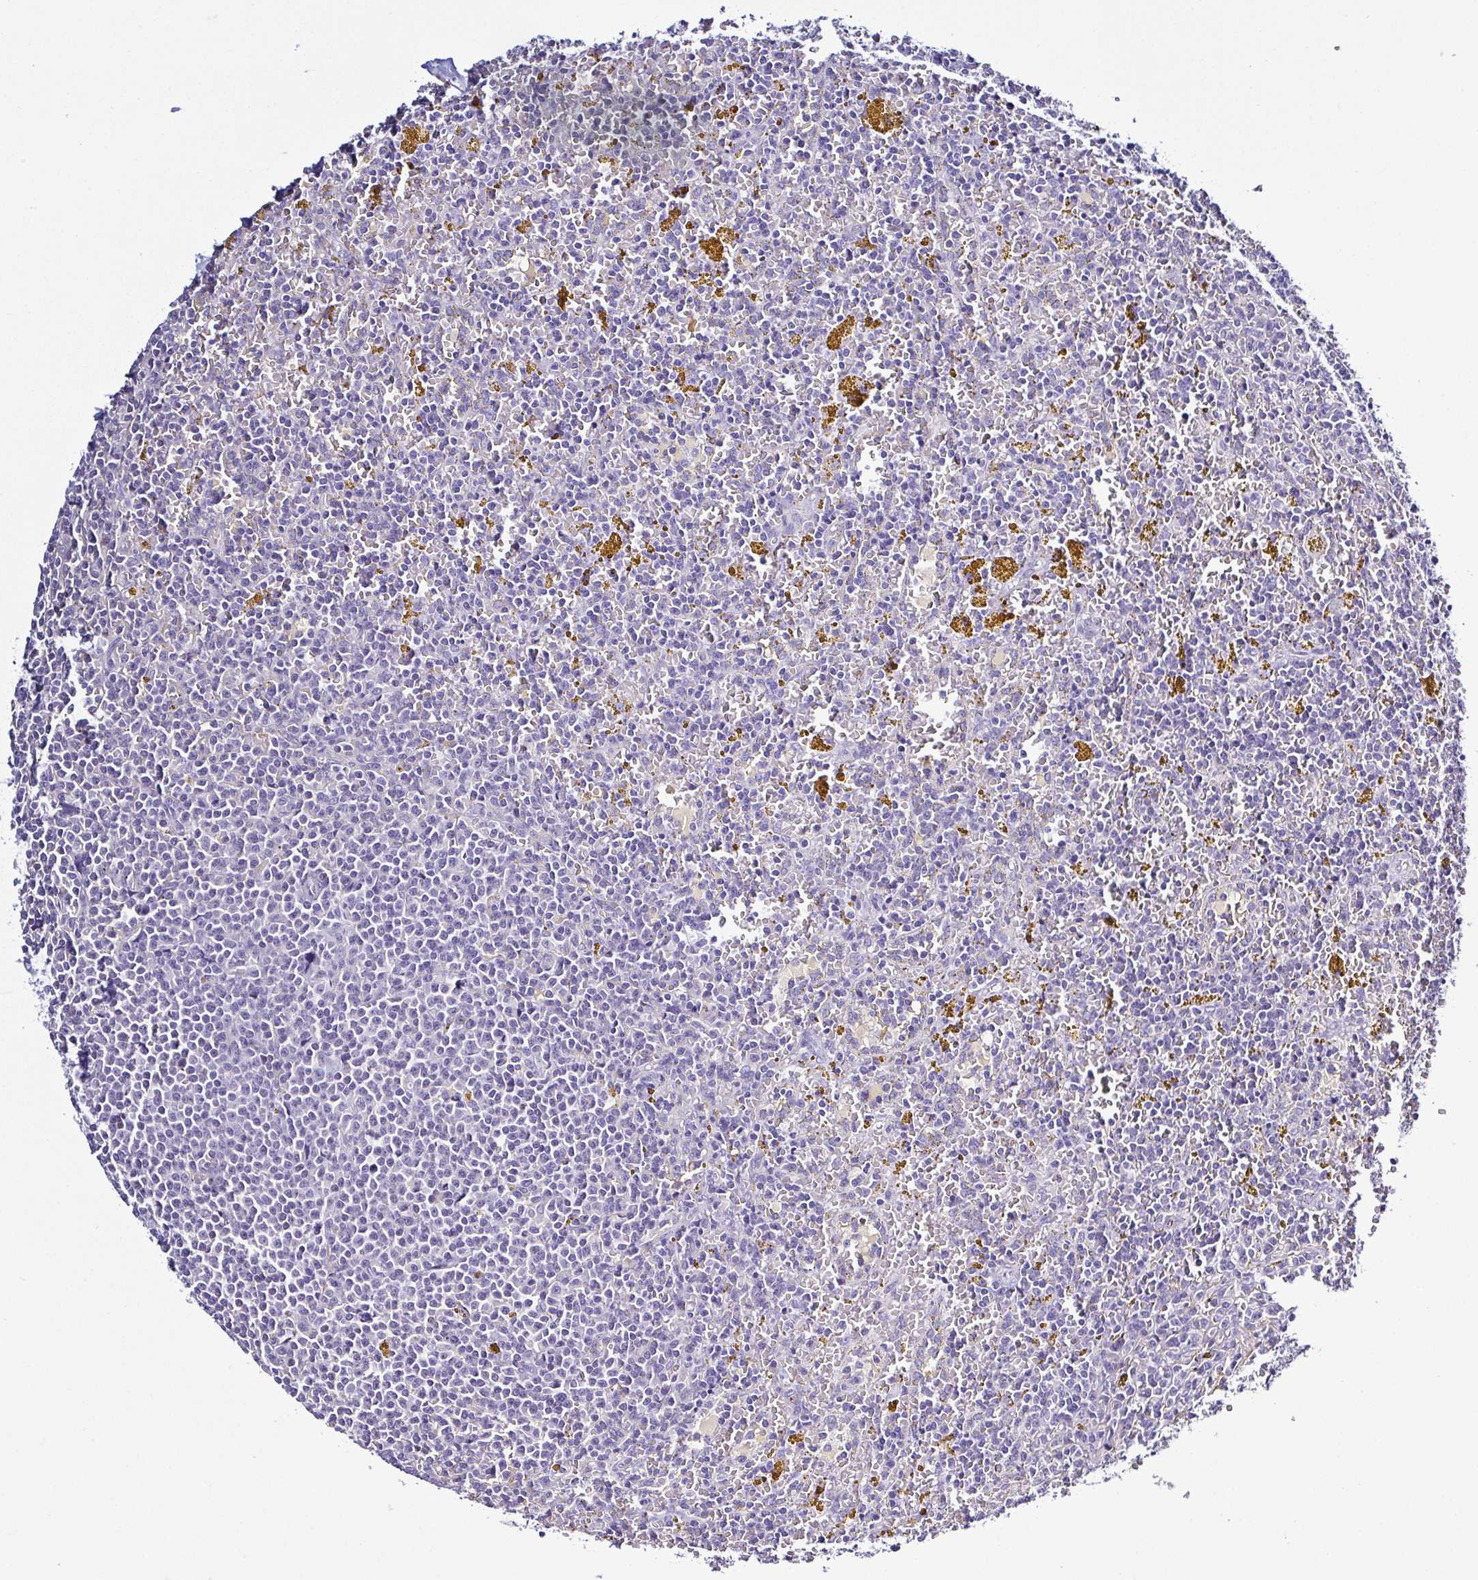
{"staining": {"intensity": "negative", "quantity": "none", "location": "none"}, "tissue": "lymphoma", "cell_type": "Tumor cells", "image_type": "cancer", "snomed": [{"axis": "morphology", "description": "Malignant lymphoma, non-Hodgkin's type, Low grade"}, {"axis": "topography", "description": "Spleen"}, {"axis": "topography", "description": "Lymph node"}], "caption": "DAB (3,3'-diaminobenzidine) immunohistochemical staining of malignant lymphoma, non-Hodgkin's type (low-grade) shows no significant positivity in tumor cells.", "gene": "TNNT2", "patient": {"sex": "female", "age": 66}}